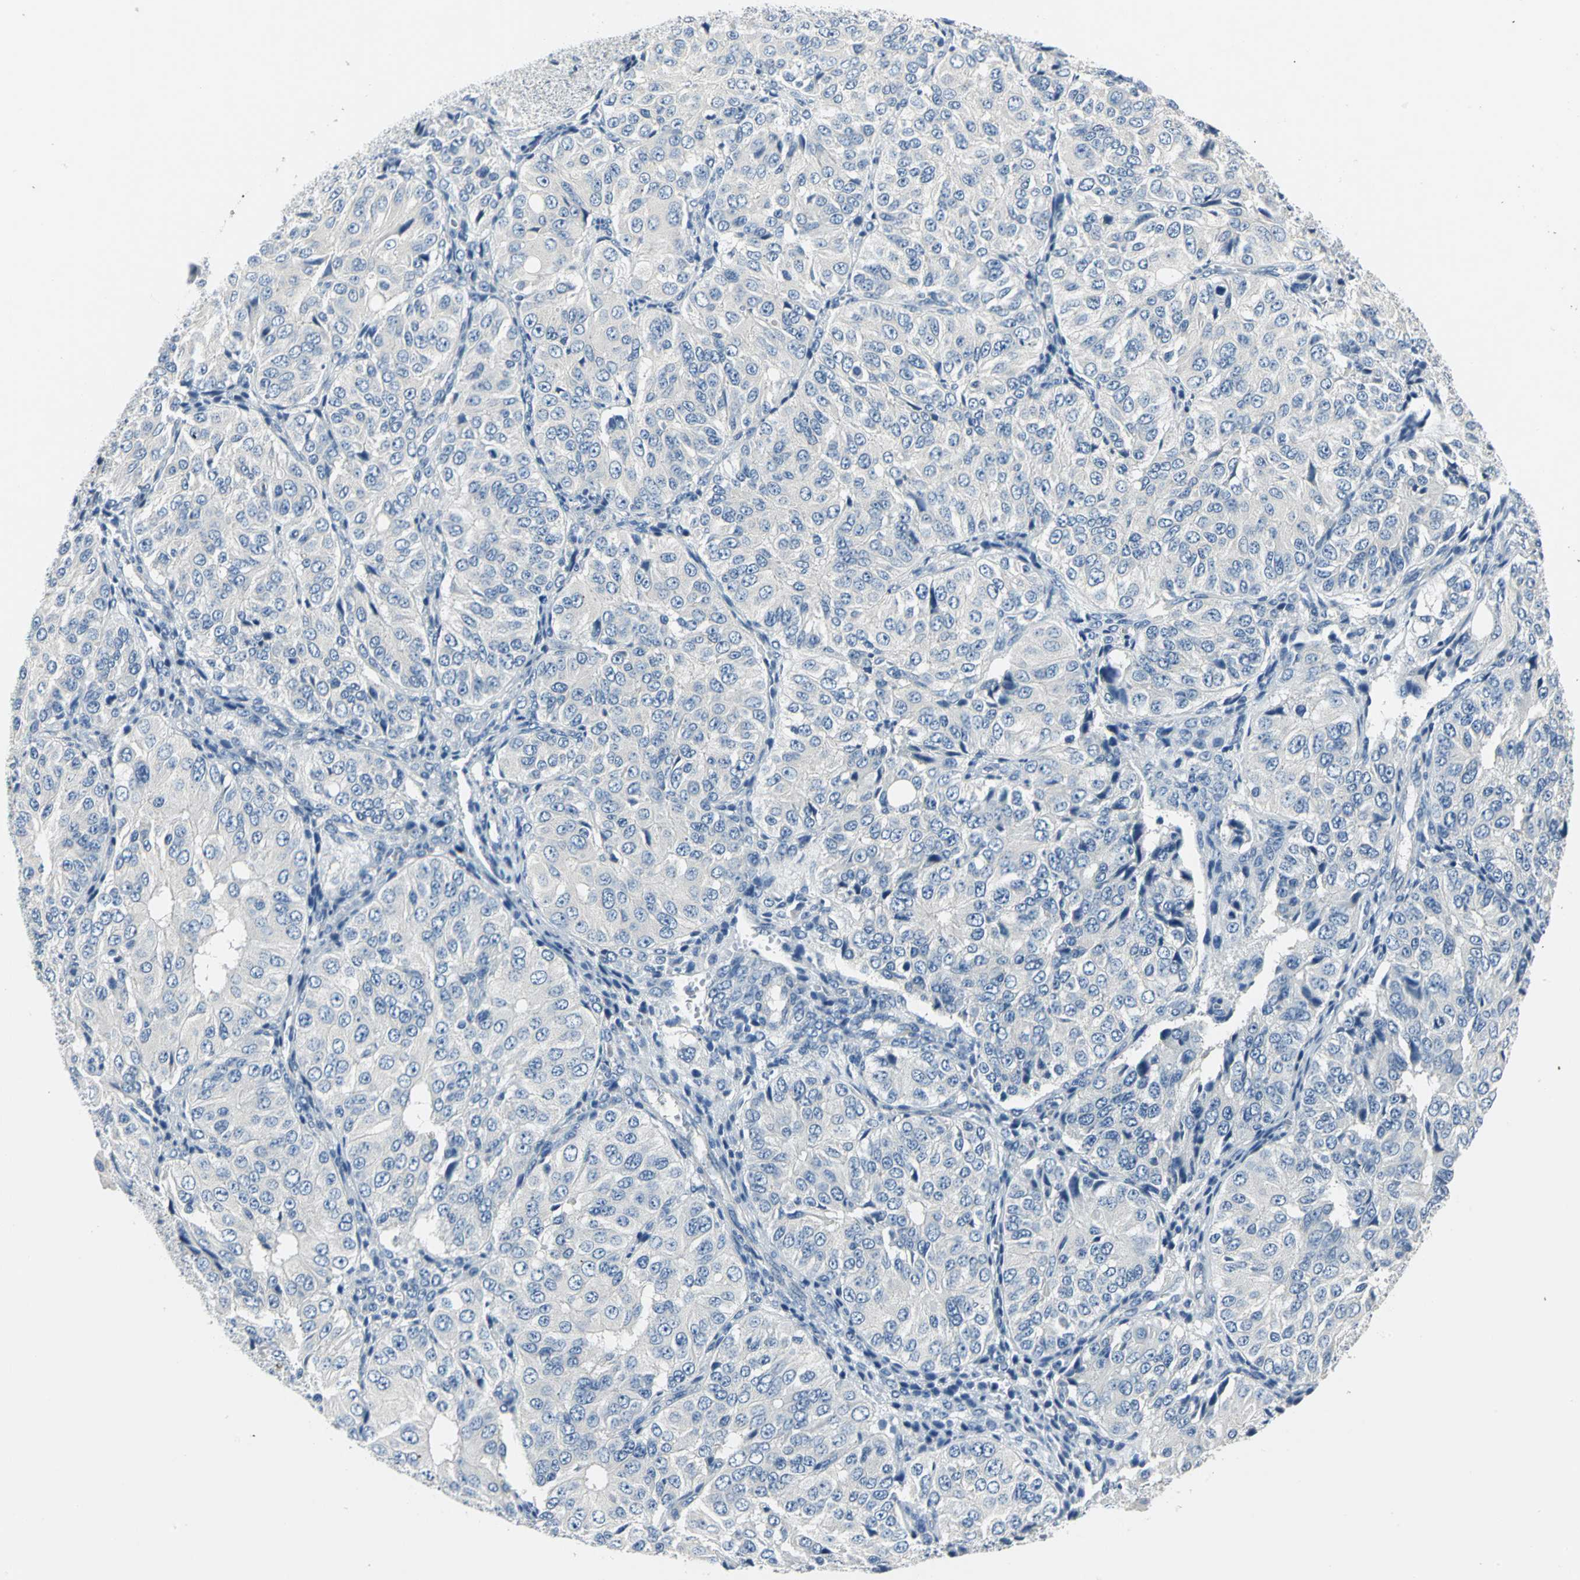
{"staining": {"intensity": "negative", "quantity": "none", "location": "none"}, "tissue": "ovarian cancer", "cell_type": "Tumor cells", "image_type": "cancer", "snomed": [{"axis": "morphology", "description": "Carcinoma, endometroid"}, {"axis": "topography", "description": "Ovary"}], "caption": "This micrograph is of ovarian cancer stained with IHC to label a protein in brown with the nuclei are counter-stained blue. There is no positivity in tumor cells.", "gene": "RIPOR1", "patient": {"sex": "female", "age": 51}}